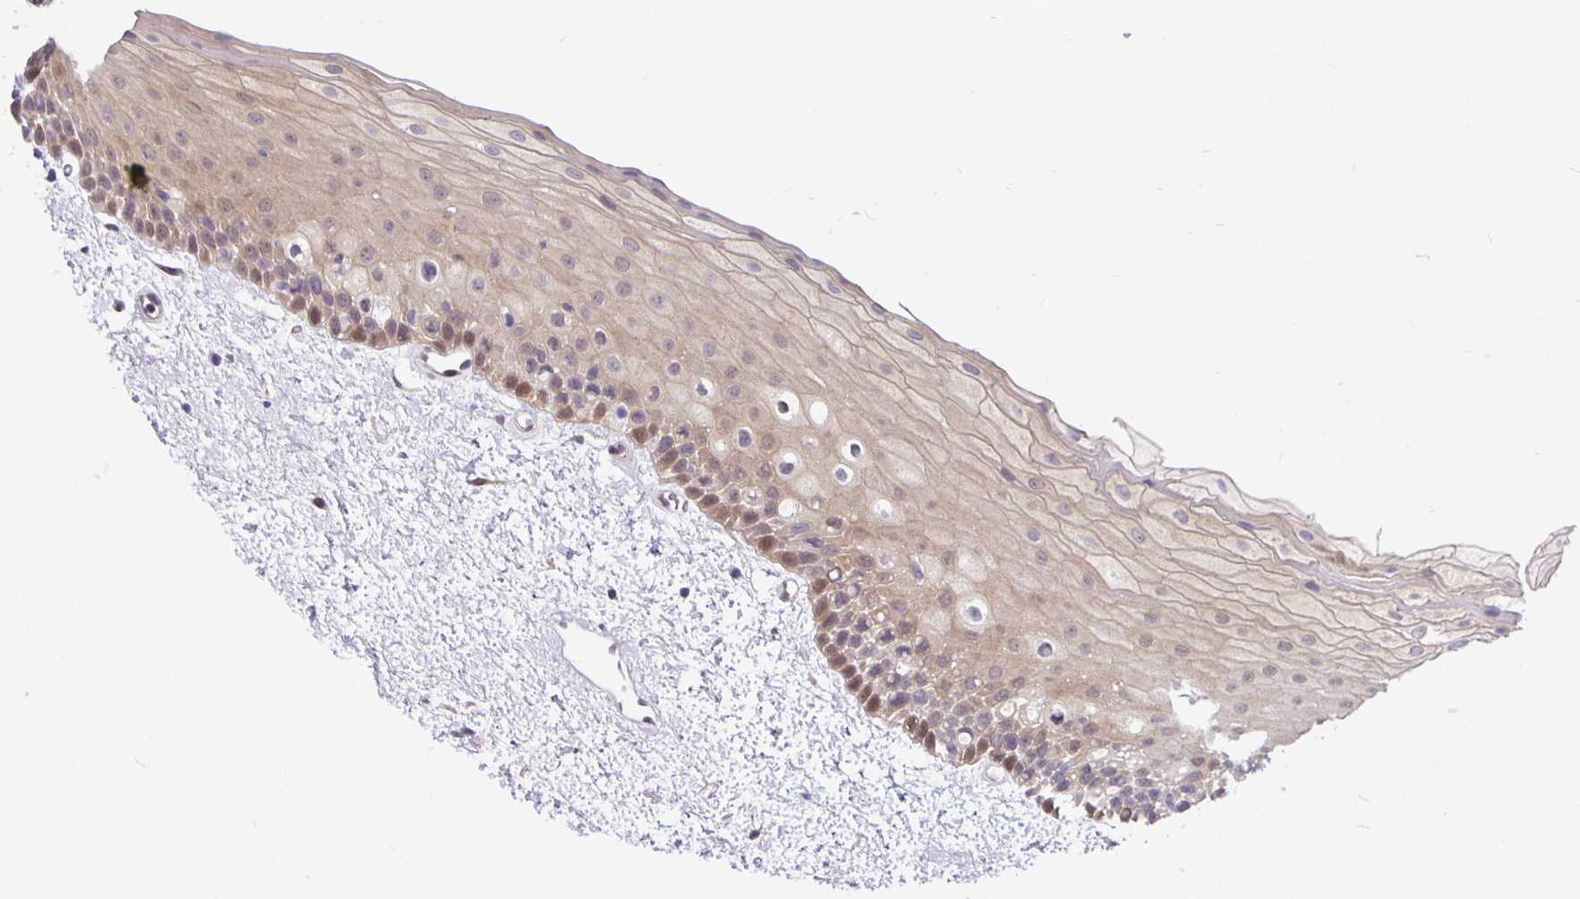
{"staining": {"intensity": "weak", "quantity": ">75%", "location": "cytoplasmic/membranous"}, "tissue": "oral mucosa", "cell_type": "Squamous epithelial cells", "image_type": "normal", "snomed": [{"axis": "morphology", "description": "Normal tissue, NOS"}, {"axis": "topography", "description": "Oral tissue"}], "caption": "Normal oral mucosa was stained to show a protein in brown. There is low levels of weak cytoplasmic/membranous positivity in approximately >75% of squamous epithelial cells. The staining was performed using DAB (3,3'-diaminobenzidine) to visualize the protein expression in brown, while the nuclei were stained in blue with hematoxylin (Magnification: 20x).", "gene": "TAX1BP3", "patient": {"sex": "female", "age": 82}}